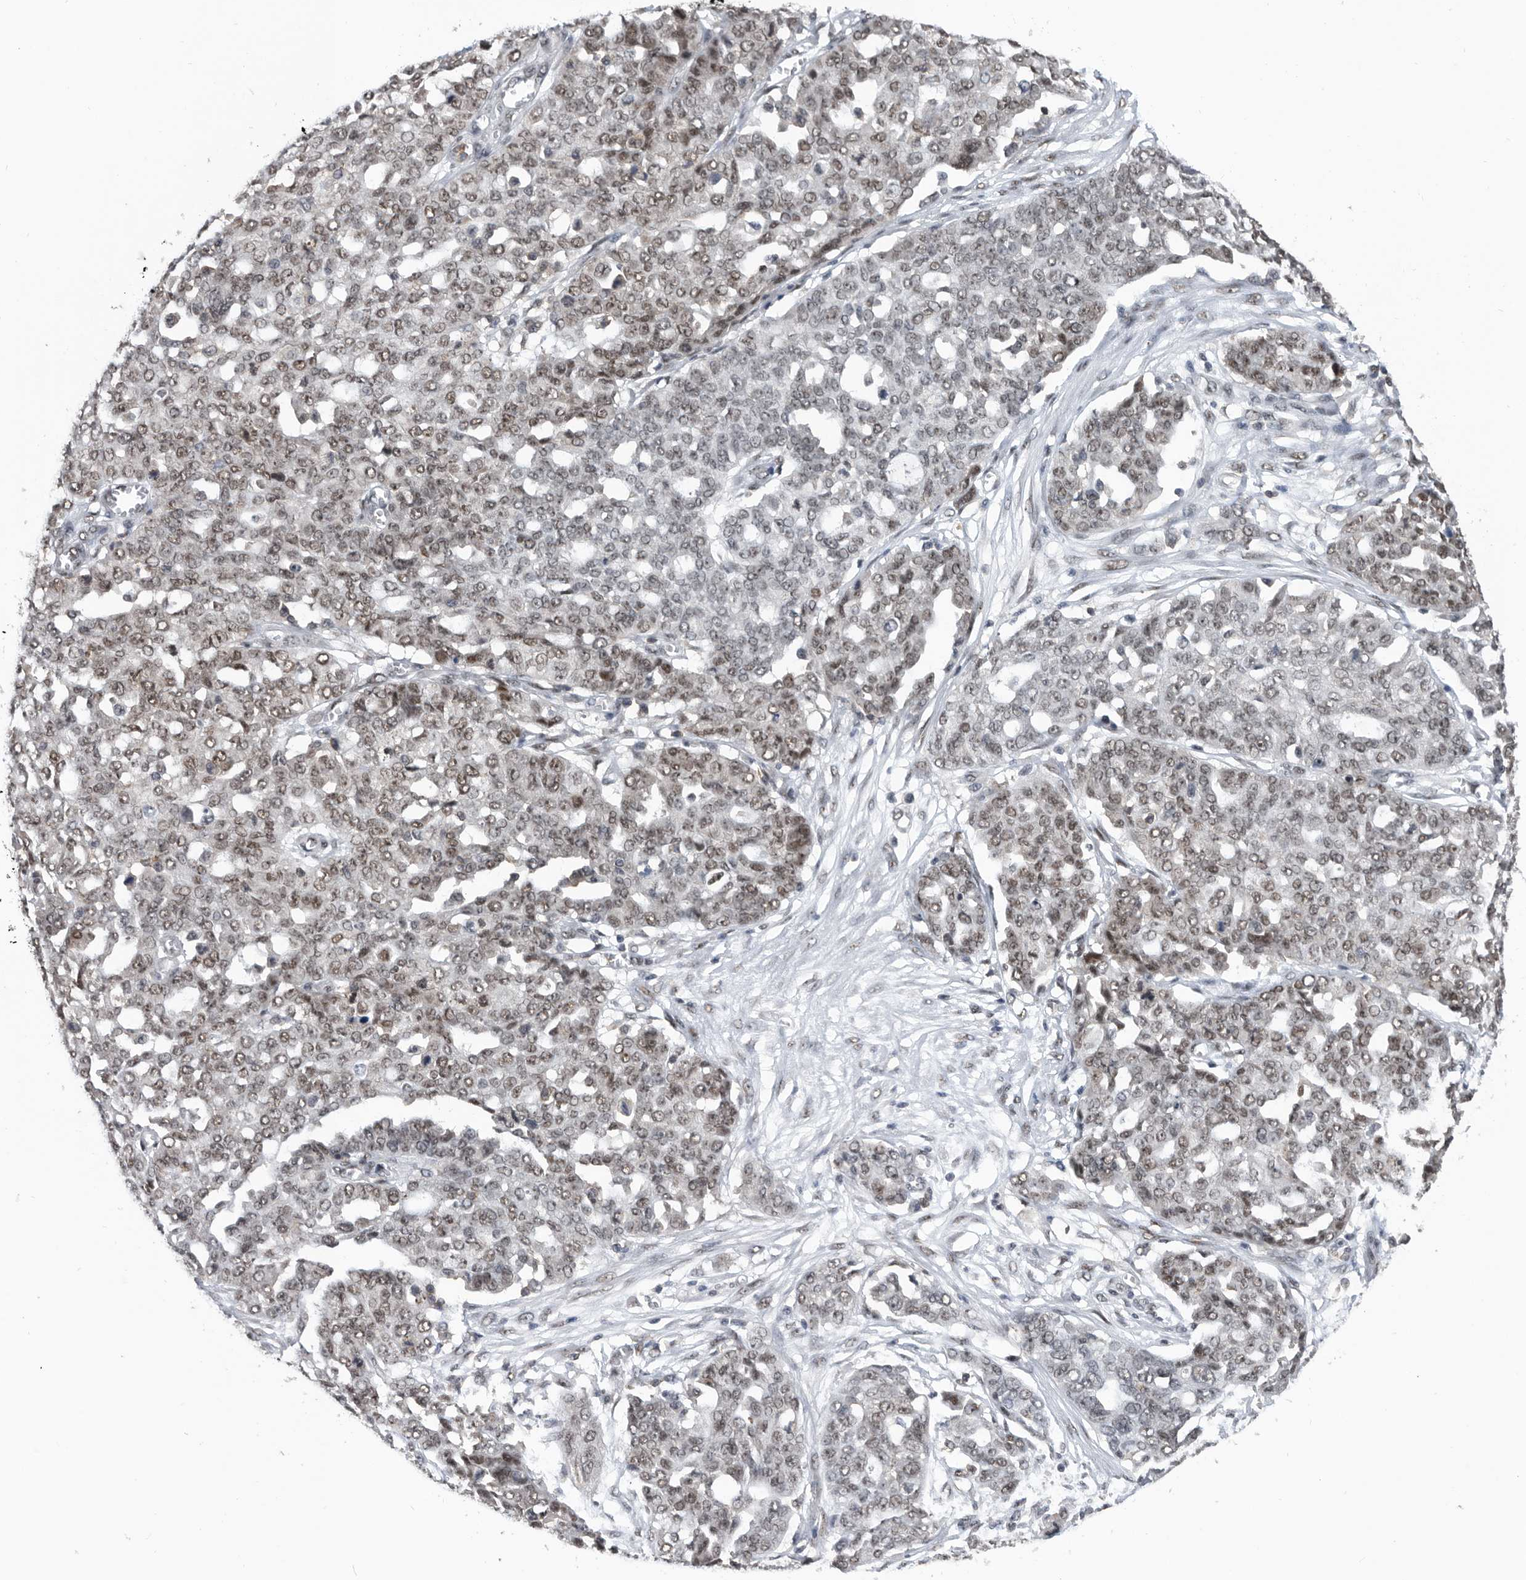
{"staining": {"intensity": "strong", "quantity": "25%-75%", "location": "nuclear"}, "tissue": "ovarian cancer", "cell_type": "Tumor cells", "image_type": "cancer", "snomed": [{"axis": "morphology", "description": "Cystadenocarcinoma, serous, NOS"}, {"axis": "topography", "description": "Soft tissue"}, {"axis": "topography", "description": "Ovary"}], "caption": "DAB immunohistochemical staining of ovarian cancer displays strong nuclear protein staining in about 25%-75% of tumor cells. Nuclei are stained in blue.", "gene": "ZNF260", "patient": {"sex": "female", "age": 57}}